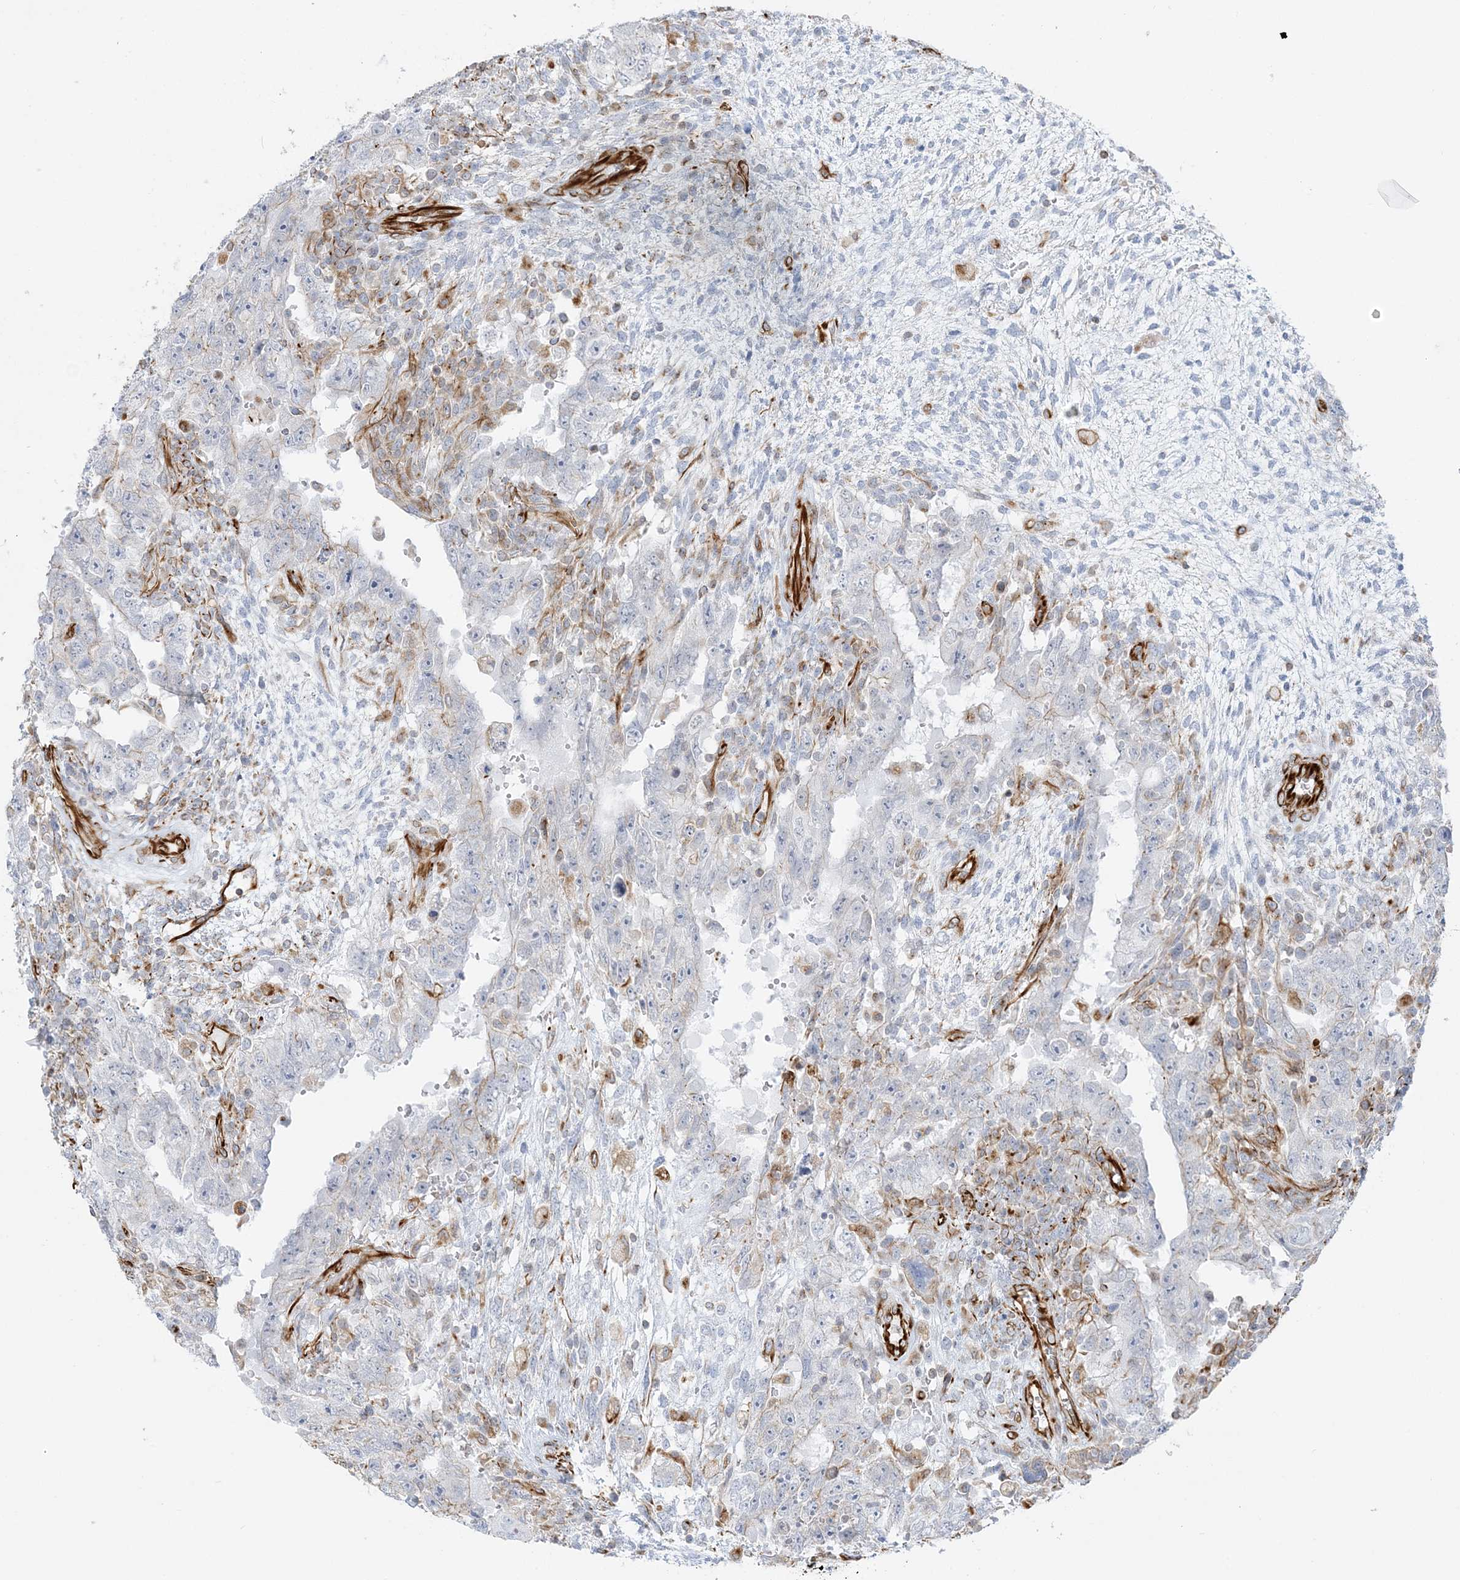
{"staining": {"intensity": "negative", "quantity": "none", "location": "none"}, "tissue": "testis cancer", "cell_type": "Tumor cells", "image_type": "cancer", "snomed": [{"axis": "morphology", "description": "Carcinoma, Embryonal, NOS"}, {"axis": "topography", "description": "Testis"}], "caption": "Embryonal carcinoma (testis) was stained to show a protein in brown. There is no significant staining in tumor cells.", "gene": "SCLT1", "patient": {"sex": "male", "age": 26}}